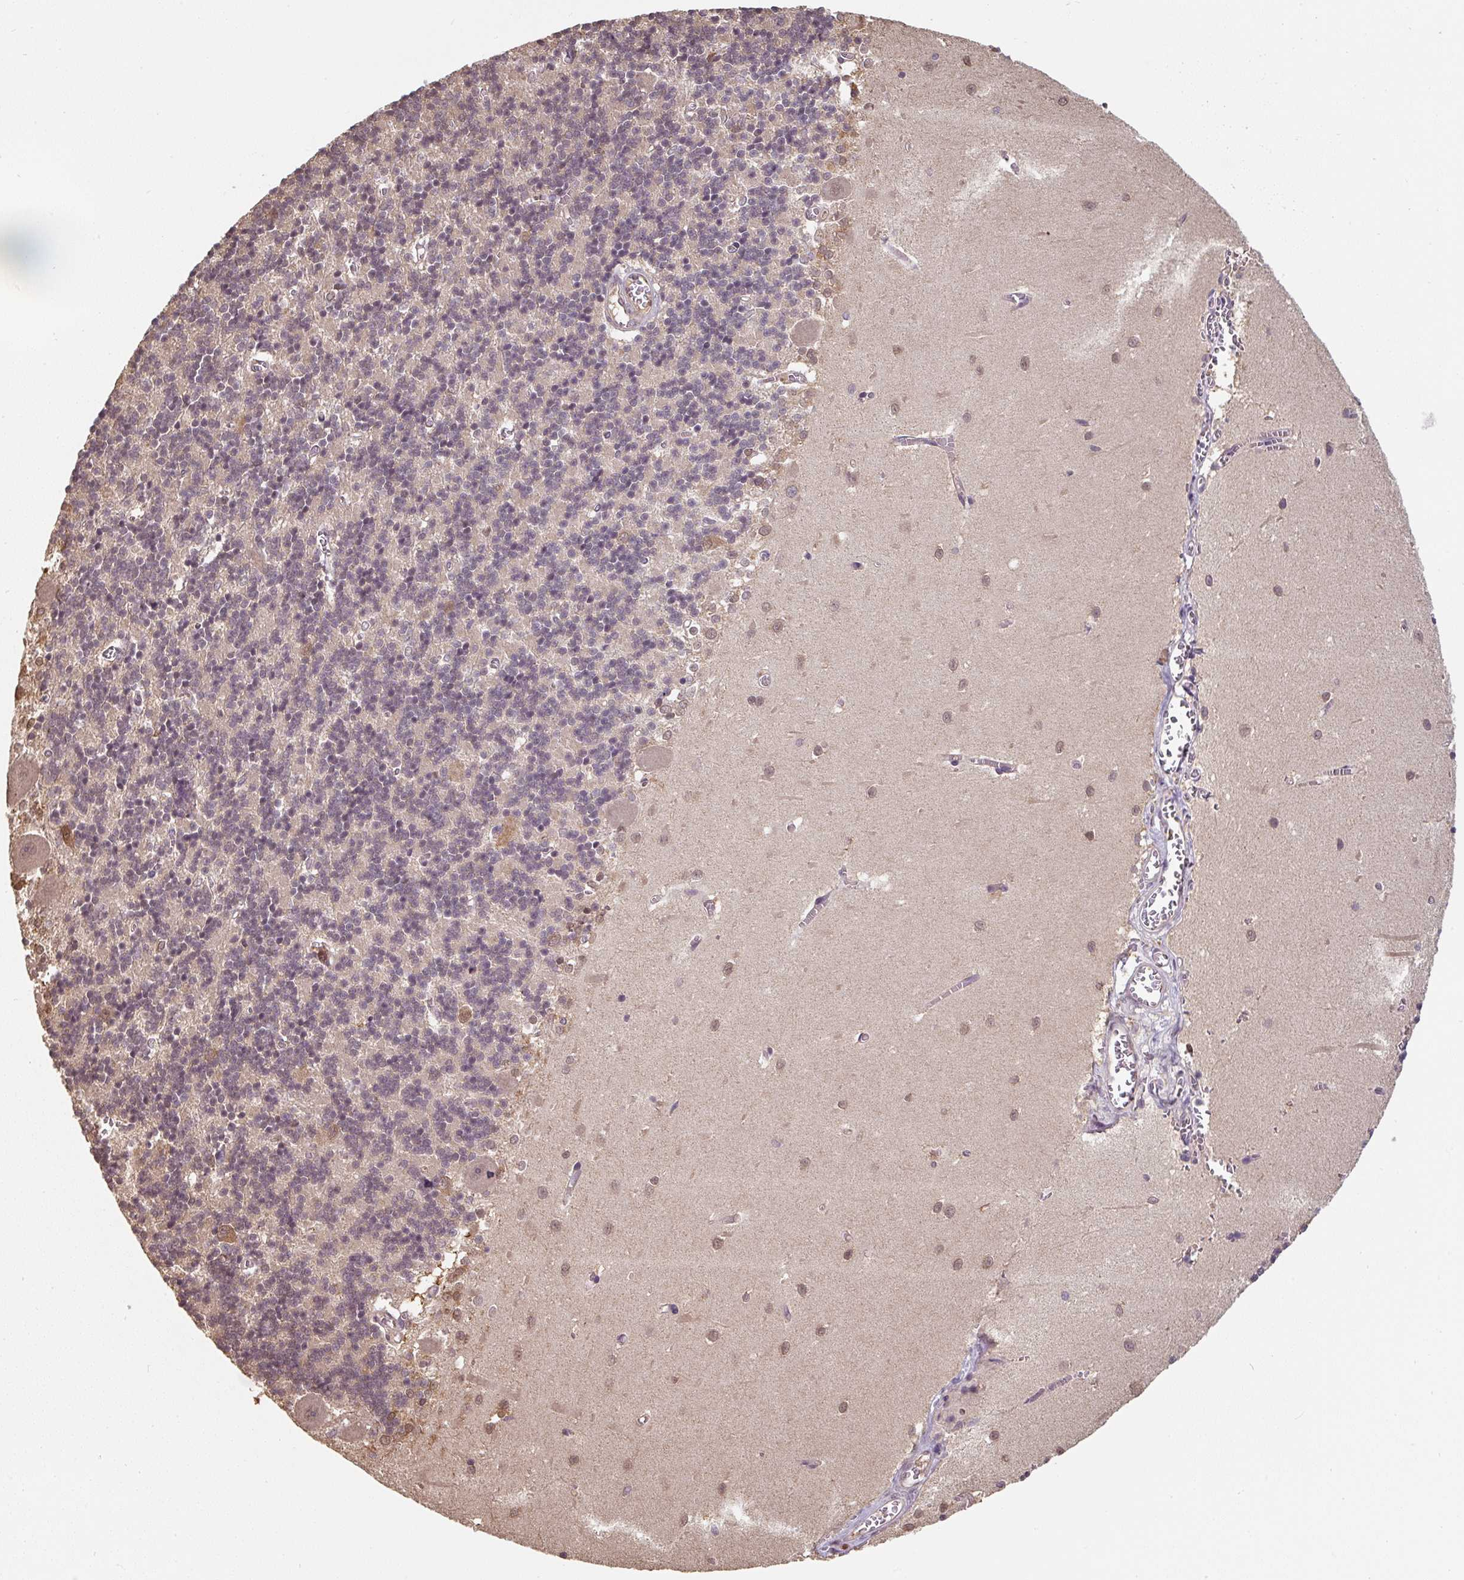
{"staining": {"intensity": "weak", "quantity": "25%-75%", "location": "nuclear"}, "tissue": "cerebellum", "cell_type": "Cells in granular layer", "image_type": "normal", "snomed": [{"axis": "morphology", "description": "Normal tissue, NOS"}, {"axis": "topography", "description": "Cerebellum"}], "caption": "Immunohistochemical staining of benign cerebellum shows weak nuclear protein staining in about 25%-75% of cells in granular layer.", "gene": "ST13", "patient": {"sex": "male", "age": 37}}